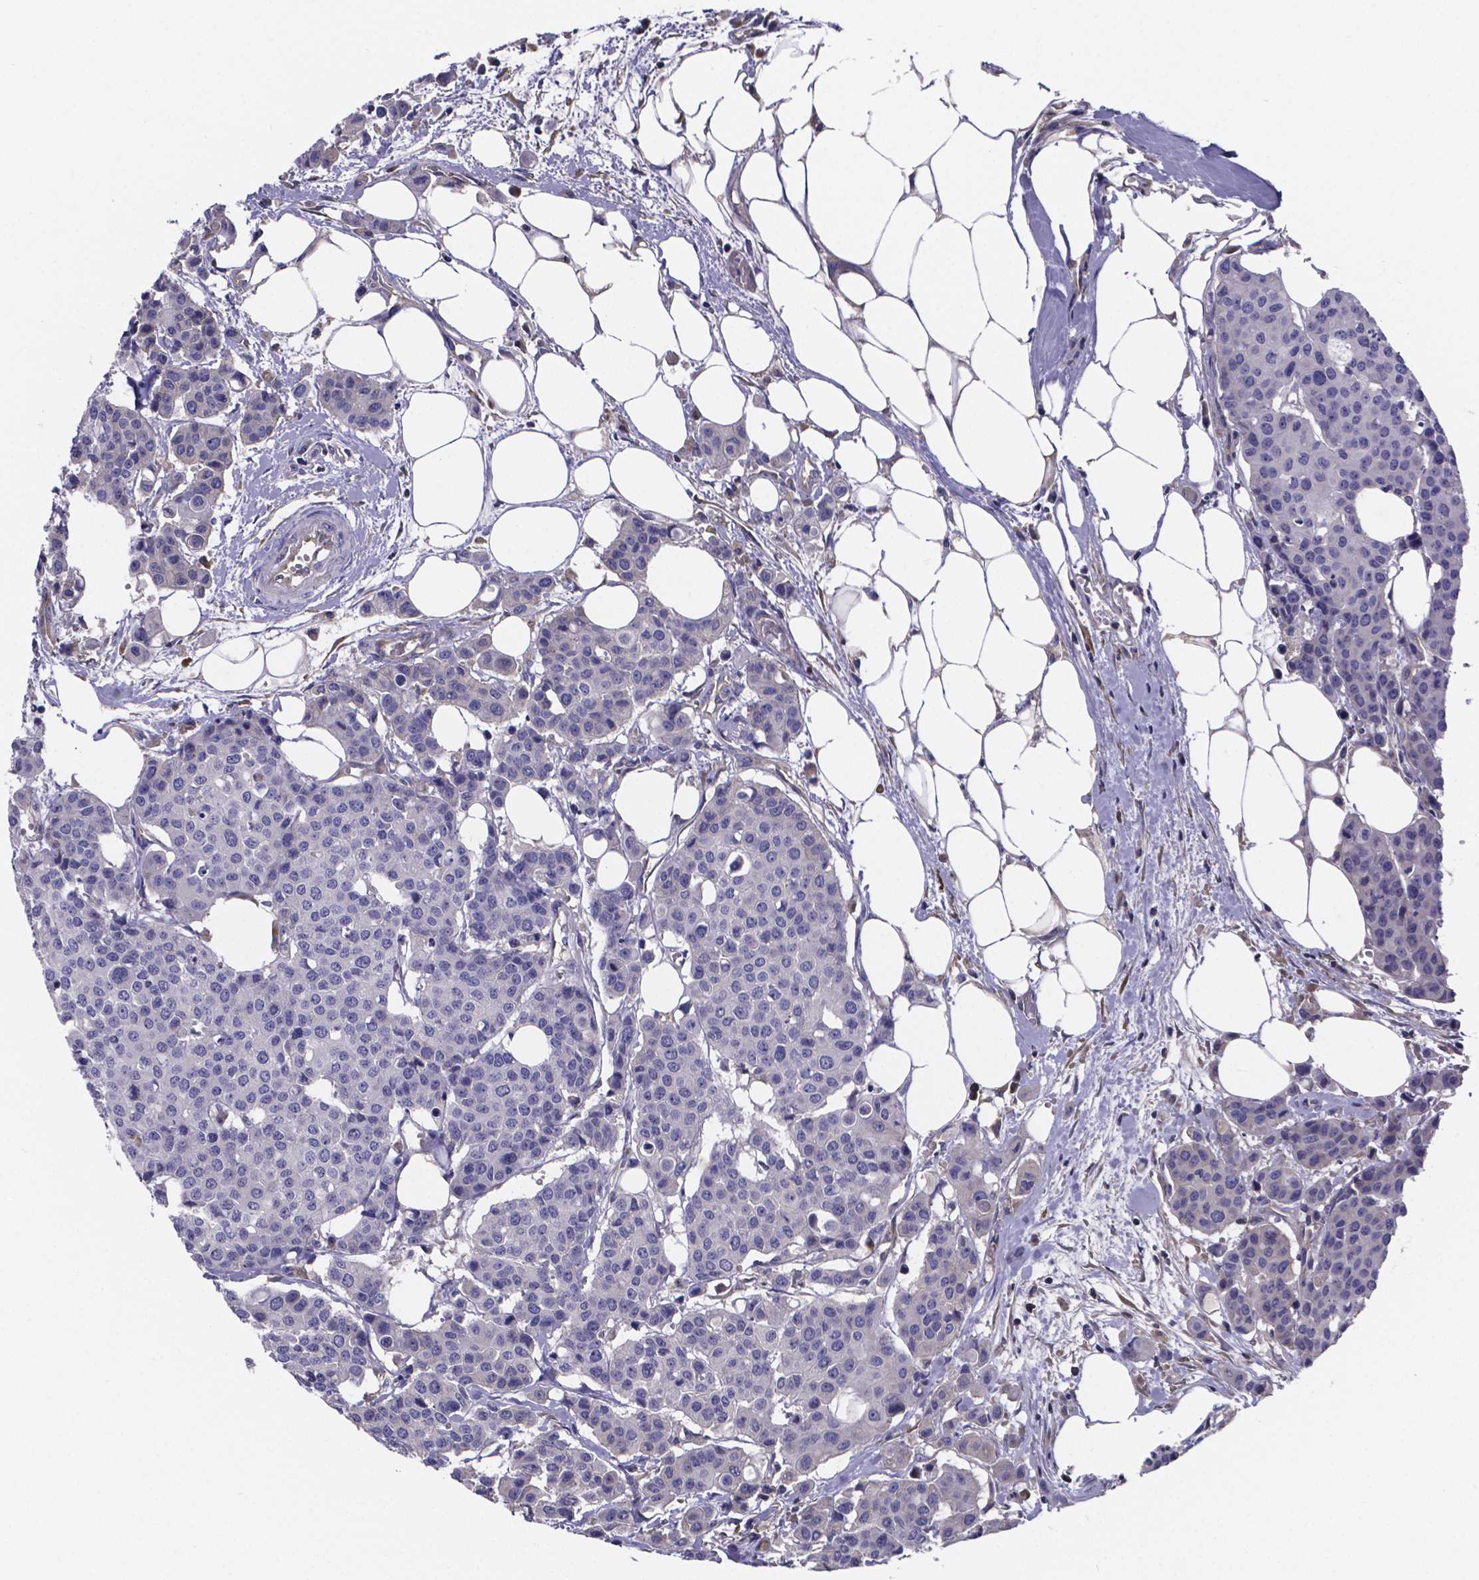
{"staining": {"intensity": "negative", "quantity": "none", "location": "none"}, "tissue": "carcinoid", "cell_type": "Tumor cells", "image_type": "cancer", "snomed": [{"axis": "morphology", "description": "Carcinoid, malignant, NOS"}, {"axis": "topography", "description": "Colon"}], "caption": "Image shows no significant protein positivity in tumor cells of carcinoid.", "gene": "SFRP4", "patient": {"sex": "male", "age": 81}}